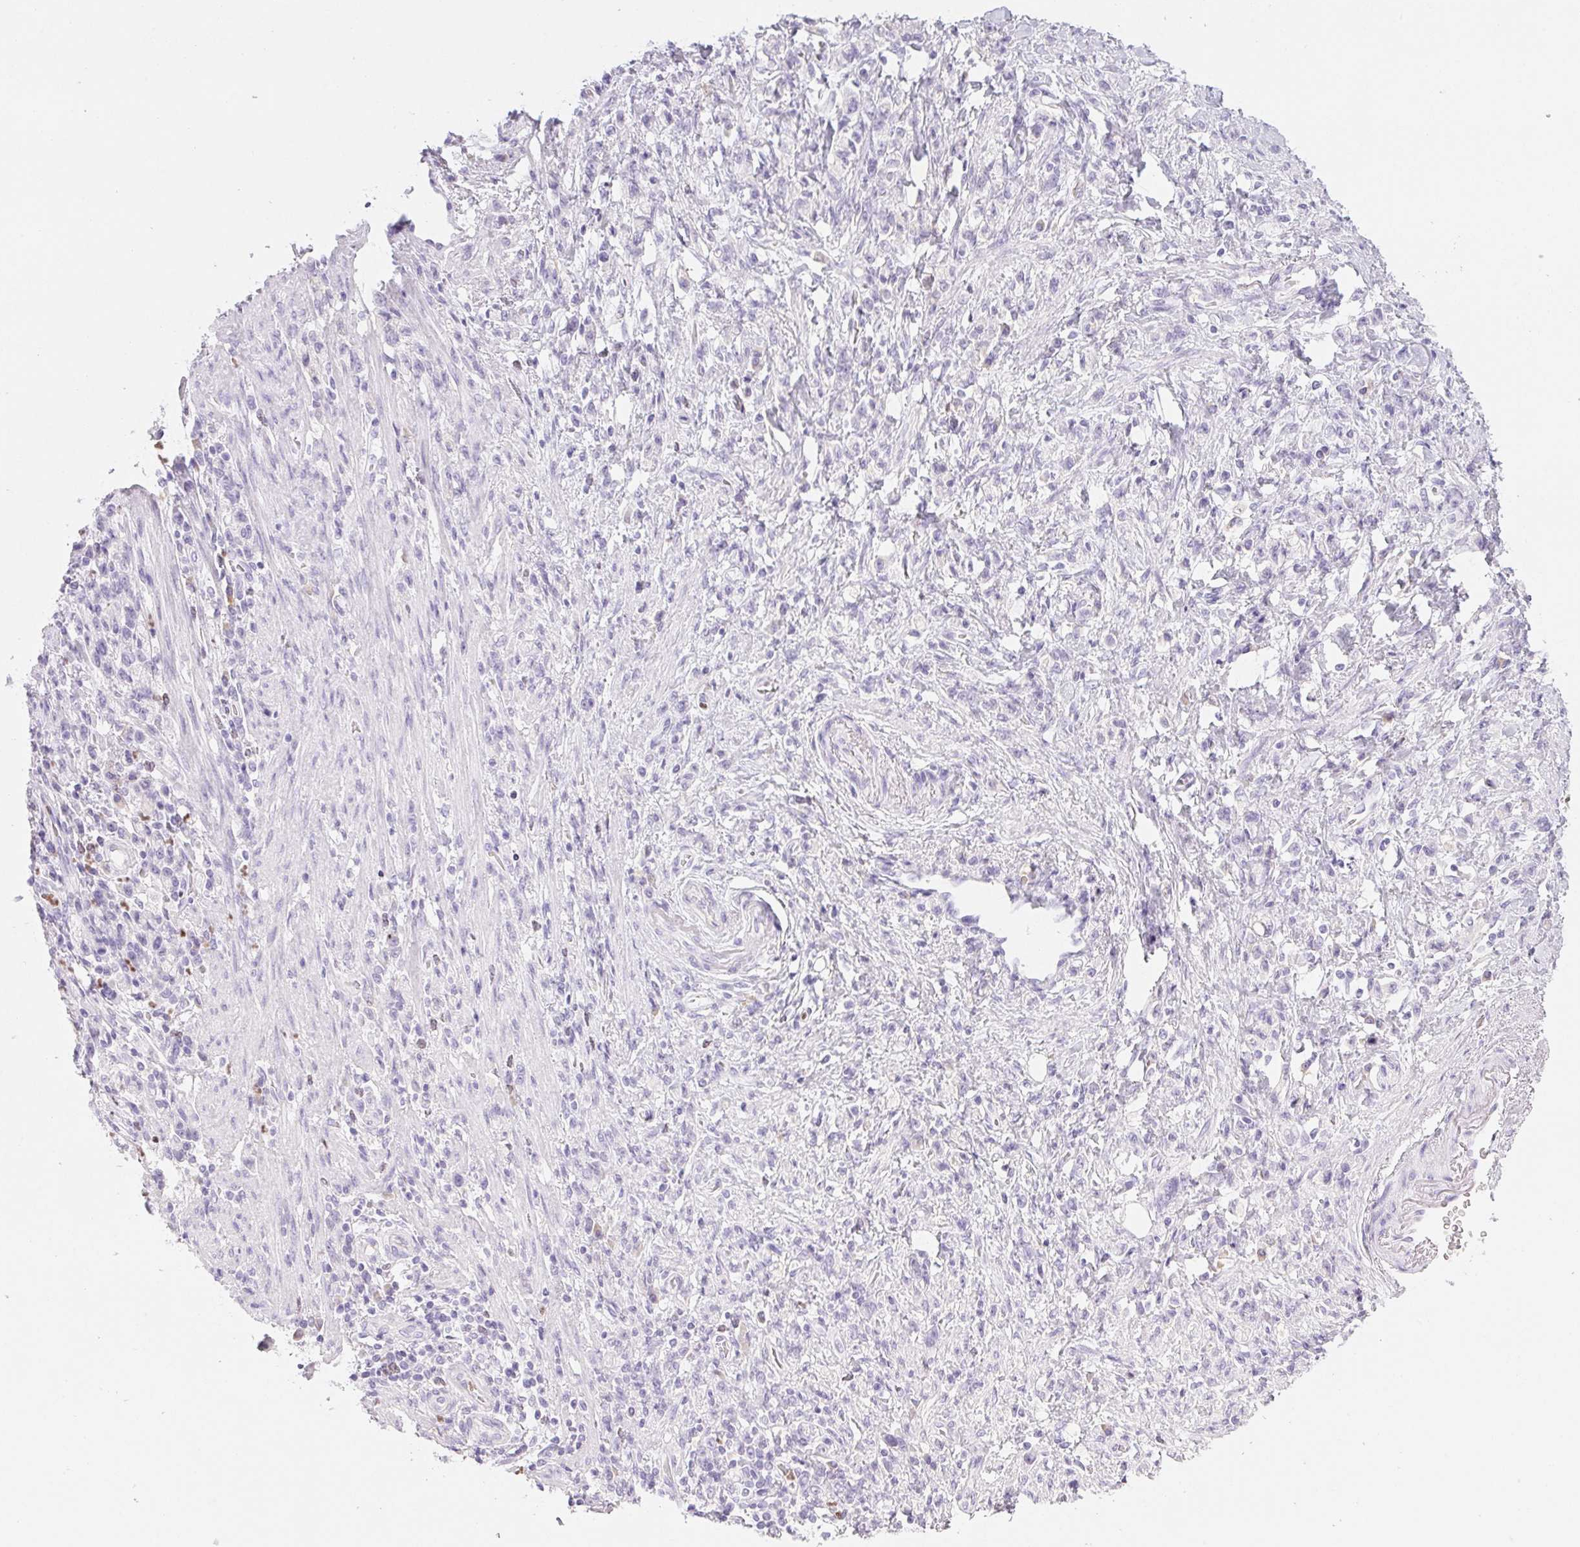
{"staining": {"intensity": "negative", "quantity": "none", "location": "none"}, "tissue": "stomach cancer", "cell_type": "Tumor cells", "image_type": "cancer", "snomed": [{"axis": "morphology", "description": "Adenocarcinoma, NOS"}, {"axis": "topography", "description": "Stomach"}], "caption": "This micrograph is of stomach cancer (adenocarcinoma) stained with immunohistochemistry (IHC) to label a protein in brown with the nuclei are counter-stained blue. There is no staining in tumor cells.", "gene": "PADI4", "patient": {"sex": "male", "age": 77}}